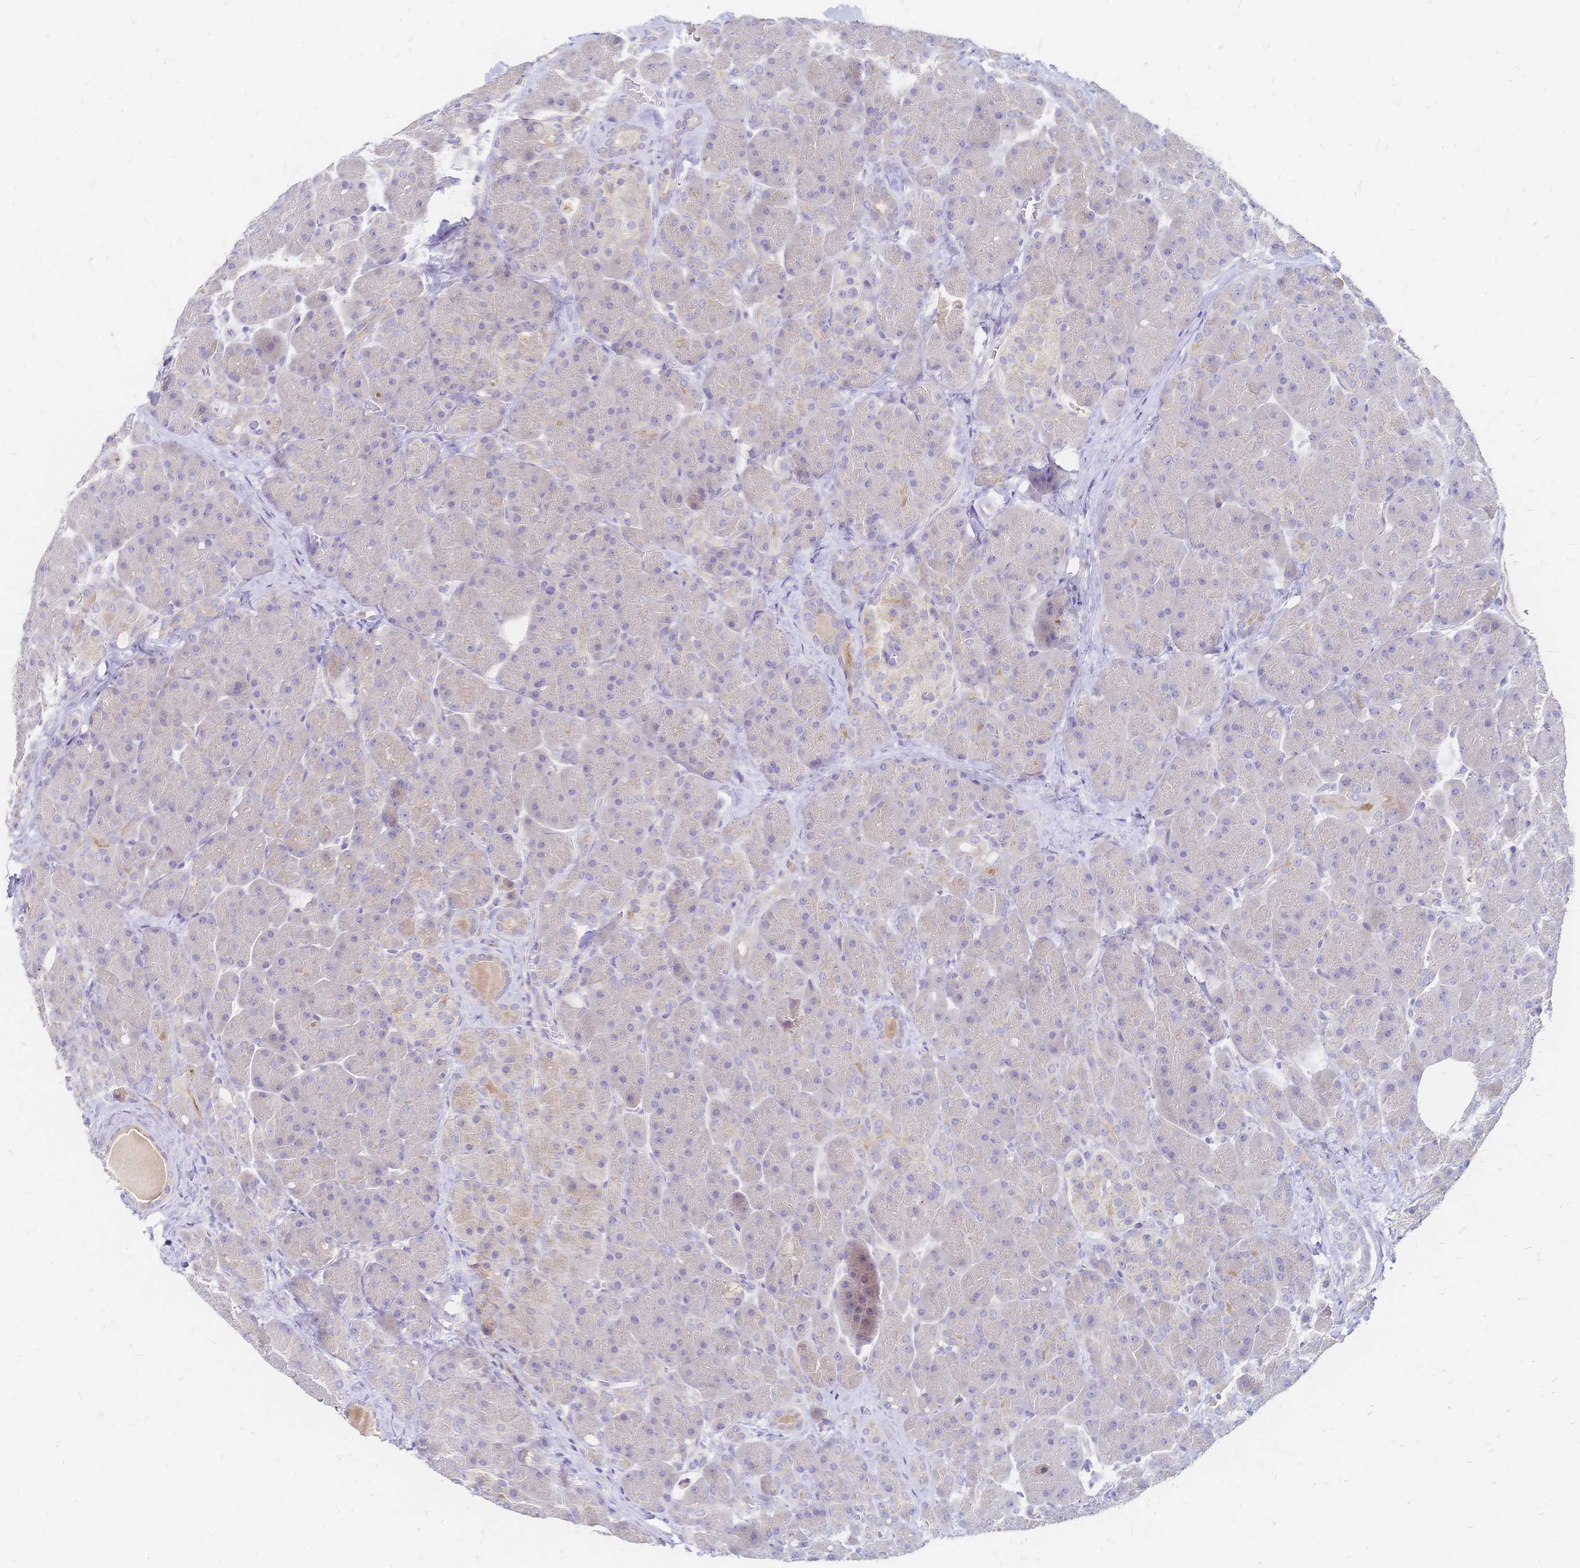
{"staining": {"intensity": "weak", "quantity": "<25%", "location": "cytoplasmic/membranous"}, "tissue": "pancreas", "cell_type": "Exocrine glandular cells", "image_type": "normal", "snomed": [{"axis": "morphology", "description": "Normal tissue, NOS"}, {"axis": "topography", "description": "Pancreas"}], "caption": "DAB (3,3'-diaminobenzidine) immunohistochemical staining of unremarkable human pancreas shows no significant positivity in exocrine glandular cells.", "gene": "VWC2L", "patient": {"sex": "male", "age": 55}}